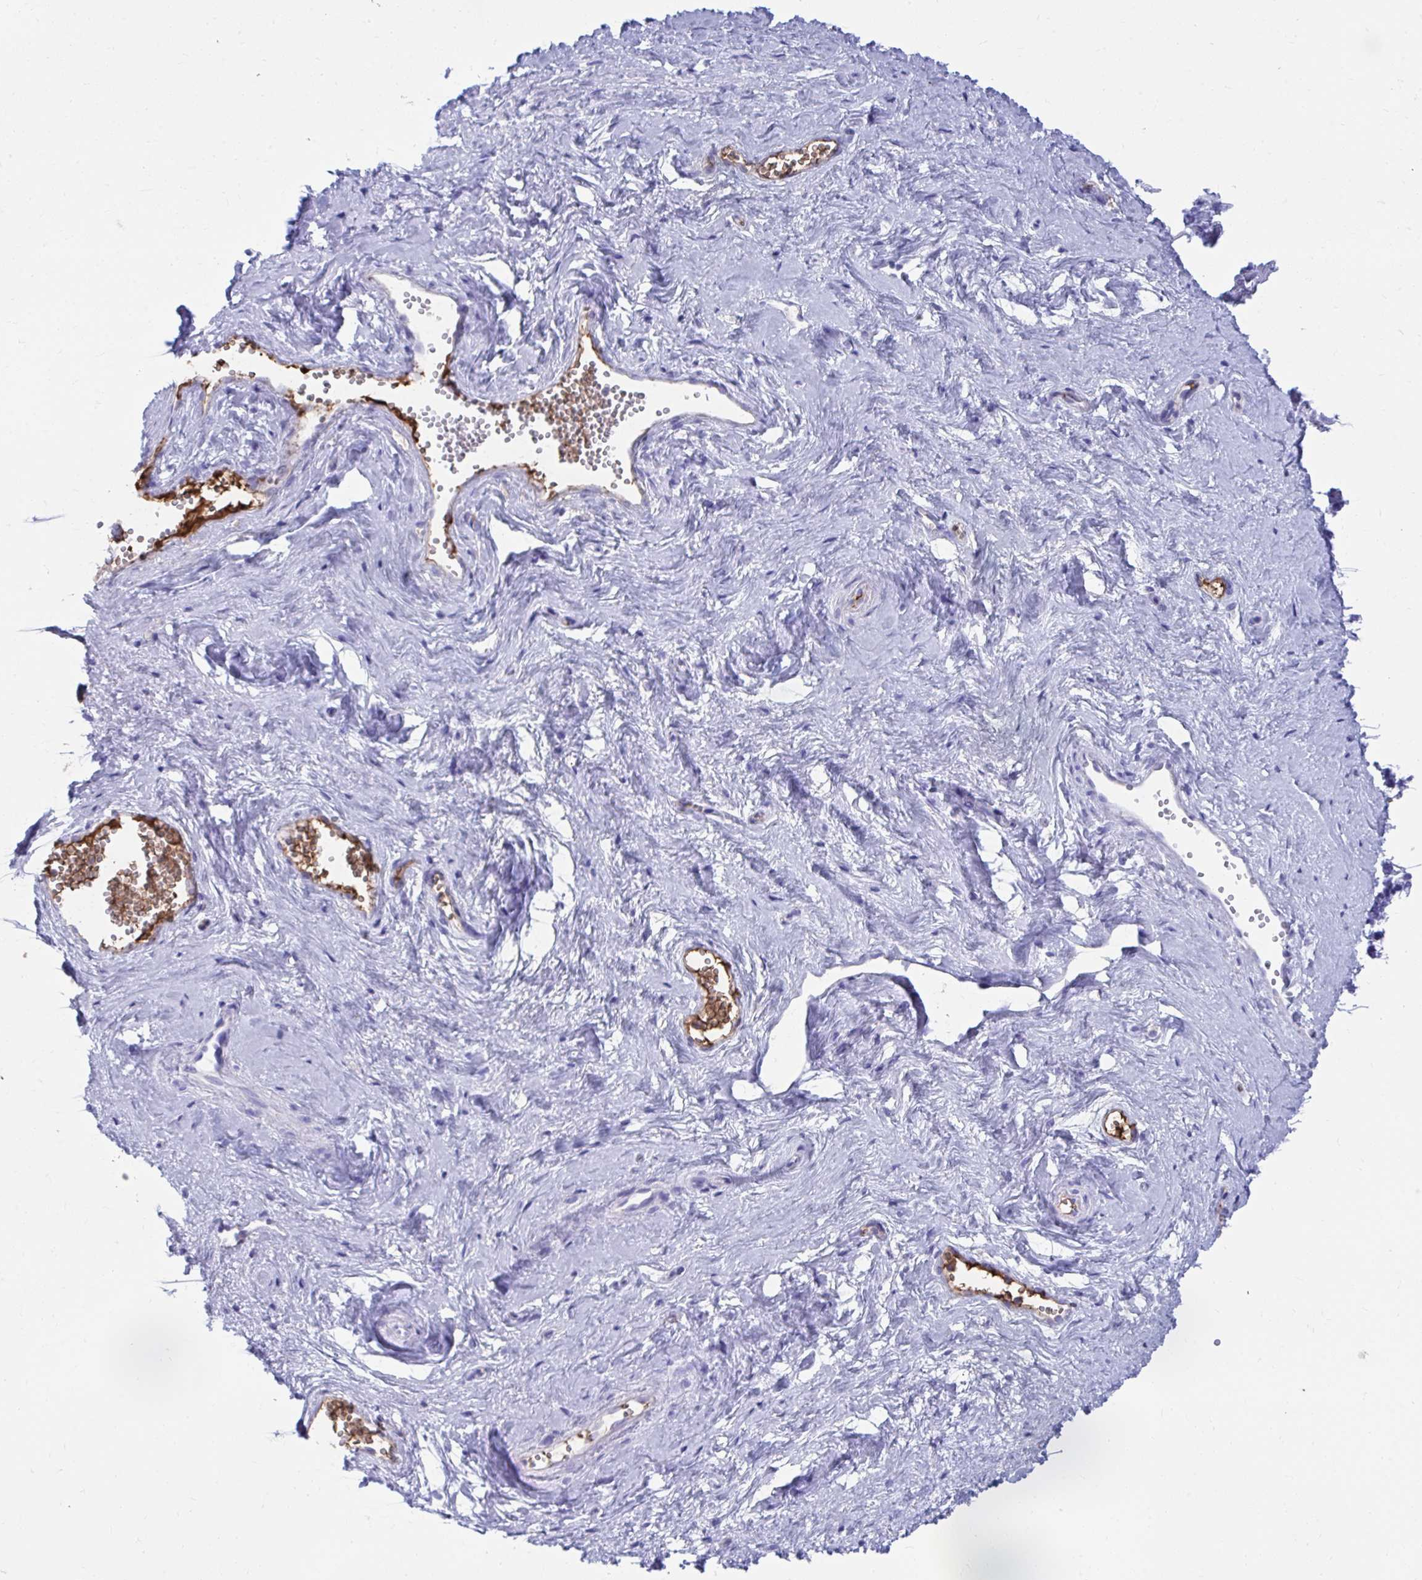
{"staining": {"intensity": "negative", "quantity": "none", "location": "none"}, "tissue": "vagina", "cell_type": "Squamous epithelial cells", "image_type": "normal", "snomed": [{"axis": "morphology", "description": "Normal tissue, NOS"}, {"axis": "topography", "description": "Vagina"}], "caption": "This is a image of immunohistochemistry staining of unremarkable vagina, which shows no positivity in squamous epithelial cells. Brightfield microscopy of immunohistochemistry stained with DAB (brown) and hematoxylin (blue), captured at high magnification.", "gene": "SMIM9", "patient": {"sex": "female", "age": 38}}